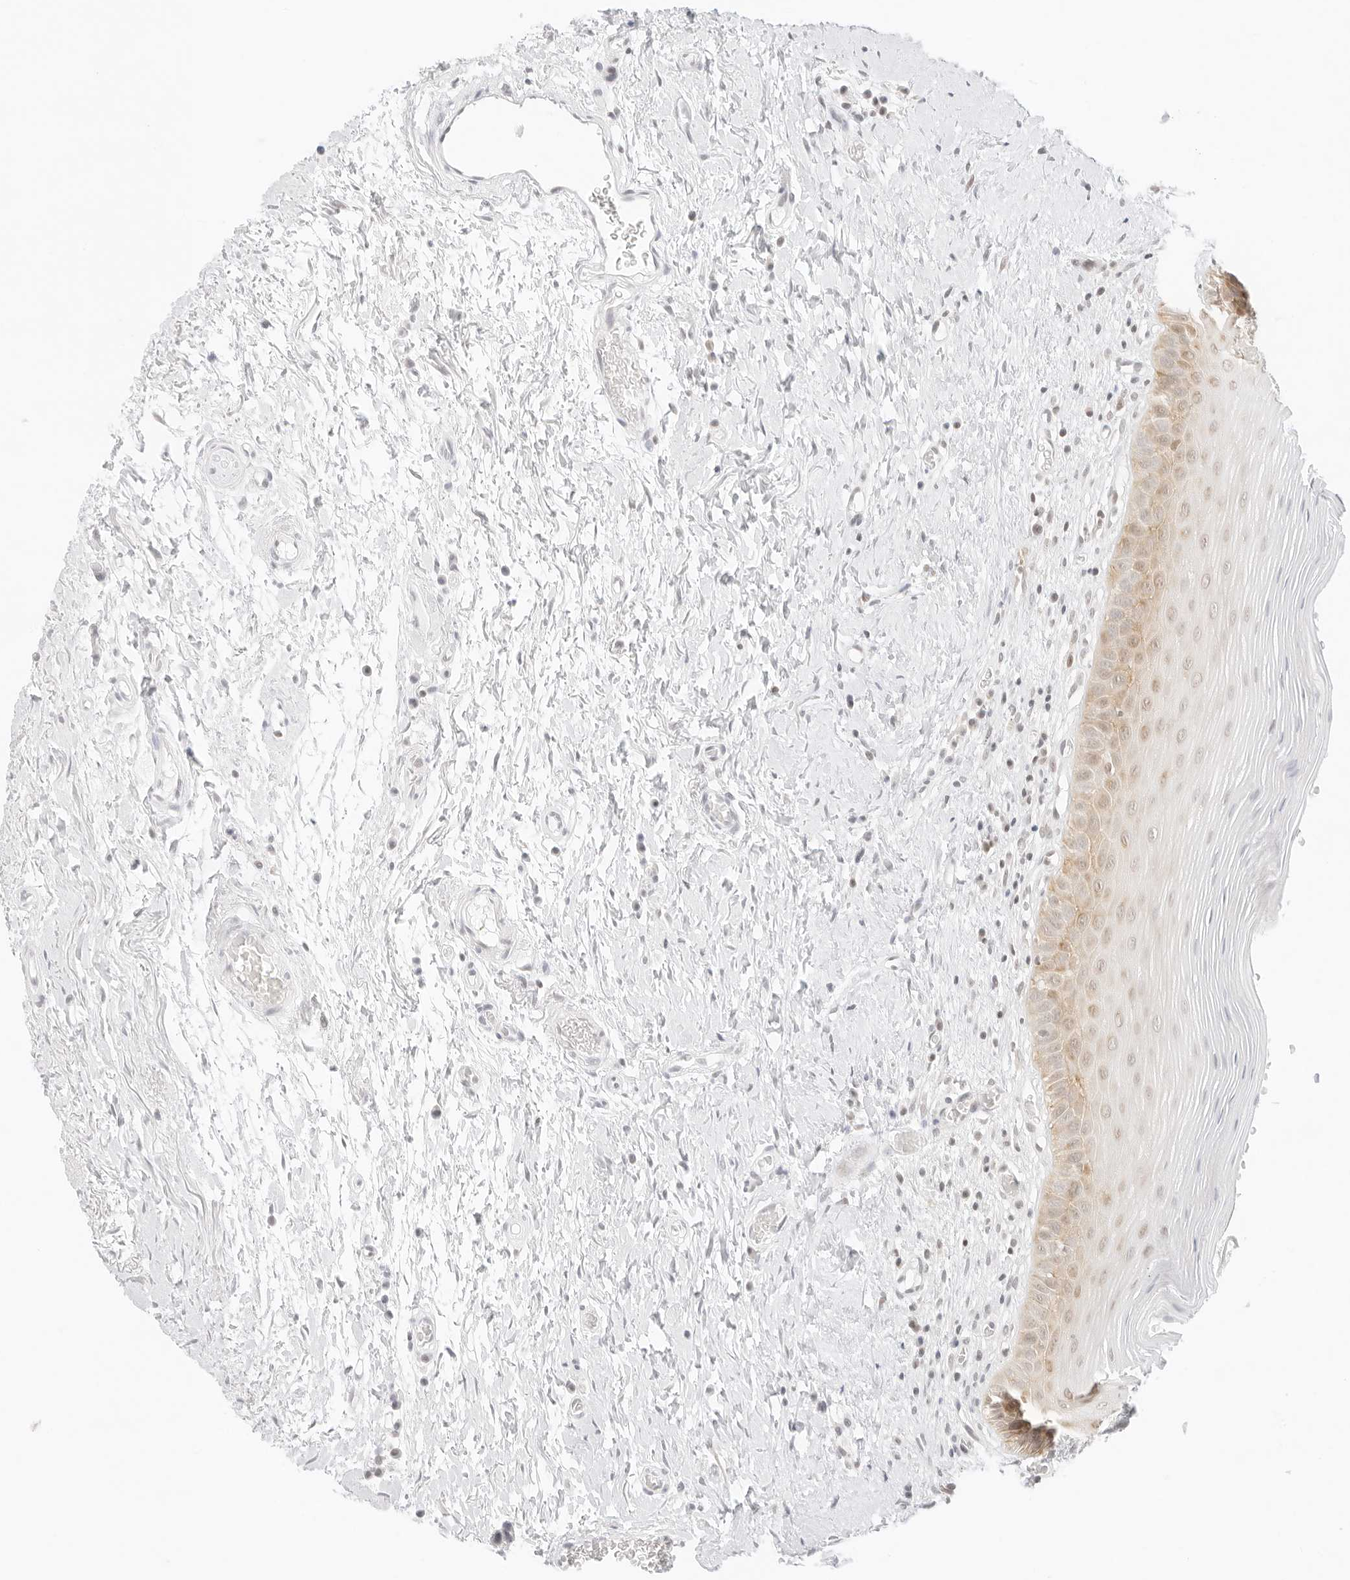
{"staining": {"intensity": "weak", "quantity": "25%-75%", "location": "nuclear"}, "tissue": "oral mucosa", "cell_type": "Squamous epithelial cells", "image_type": "normal", "snomed": [{"axis": "morphology", "description": "Normal tissue, NOS"}, {"axis": "topography", "description": "Oral tissue"}], "caption": "The micrograph shows immunohistochemical staining of unremarkable oral mucosa. There is weak nuclear staining is seen in approximately 25%-75% of squamous epithelial cells. (DAB IHC, brown staining for protein, blue staining for nuclei).", "gene": "GNAS", "patient": {"sex": "male", "age": 82}}